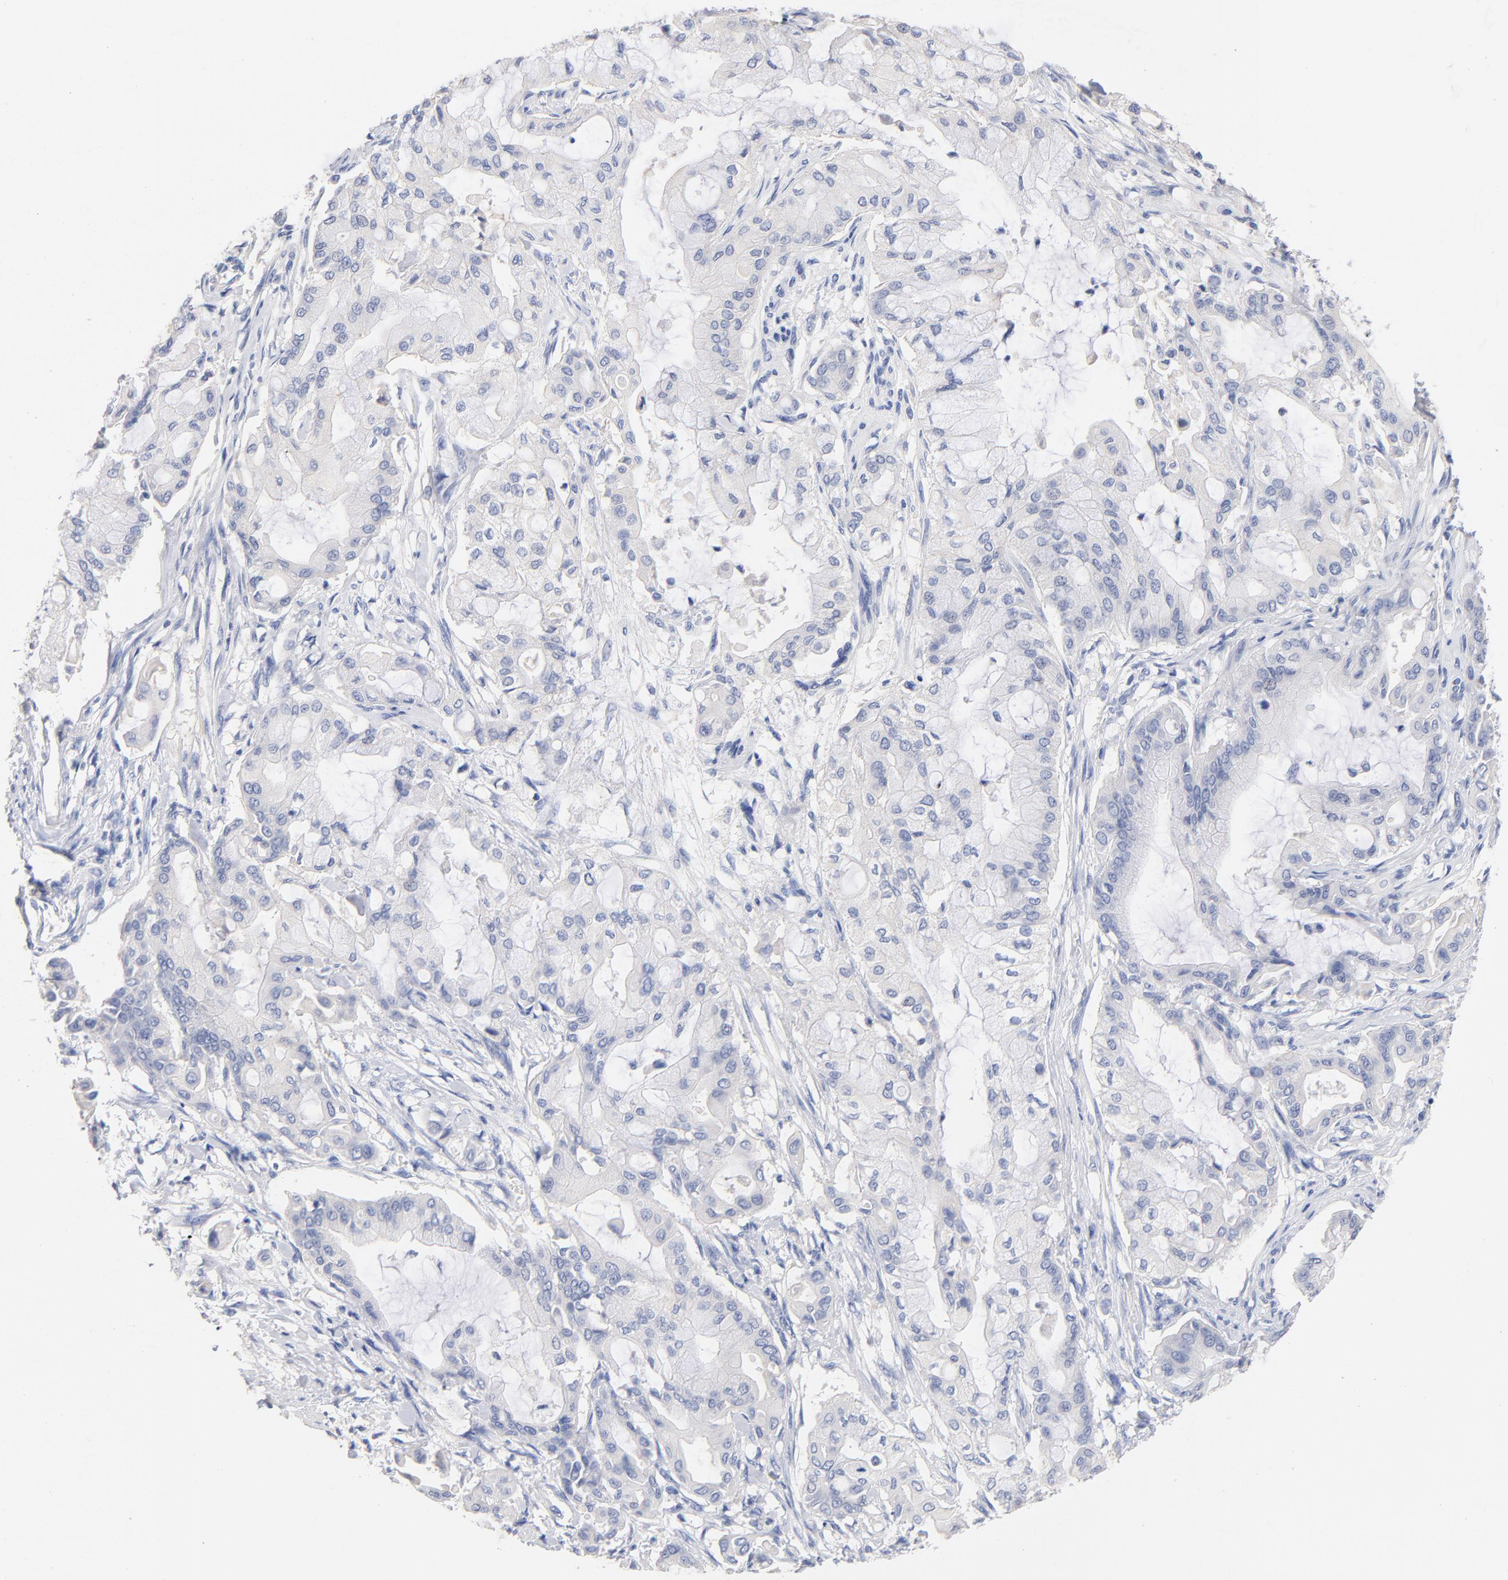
{"staining": {"intensity": "negative", "quantity": "none", "location": "none"}, "tissue": "pancreatic cancer", "cell_type": "Tumor cells", "image_type": "cancer", "snomed": [{"axis": "morphology", "description": "Adenocarcinoma, NOS"}, {"axis": "morphology", "description": "Adenocarcinoma, metastatic, NOS"}, {"axis": "topography", "description": "Lymph node"}, {"axis": "topography", "description": "Pancreas"}, {"axis": "topography", "description": "Duodenum"}], "caption": "Protein analysis of pancreatic cancer demonstrates no significant positivity in tumor cells.", "gene": "CPS1", "patient": {"sex": "female", "age": 64}}